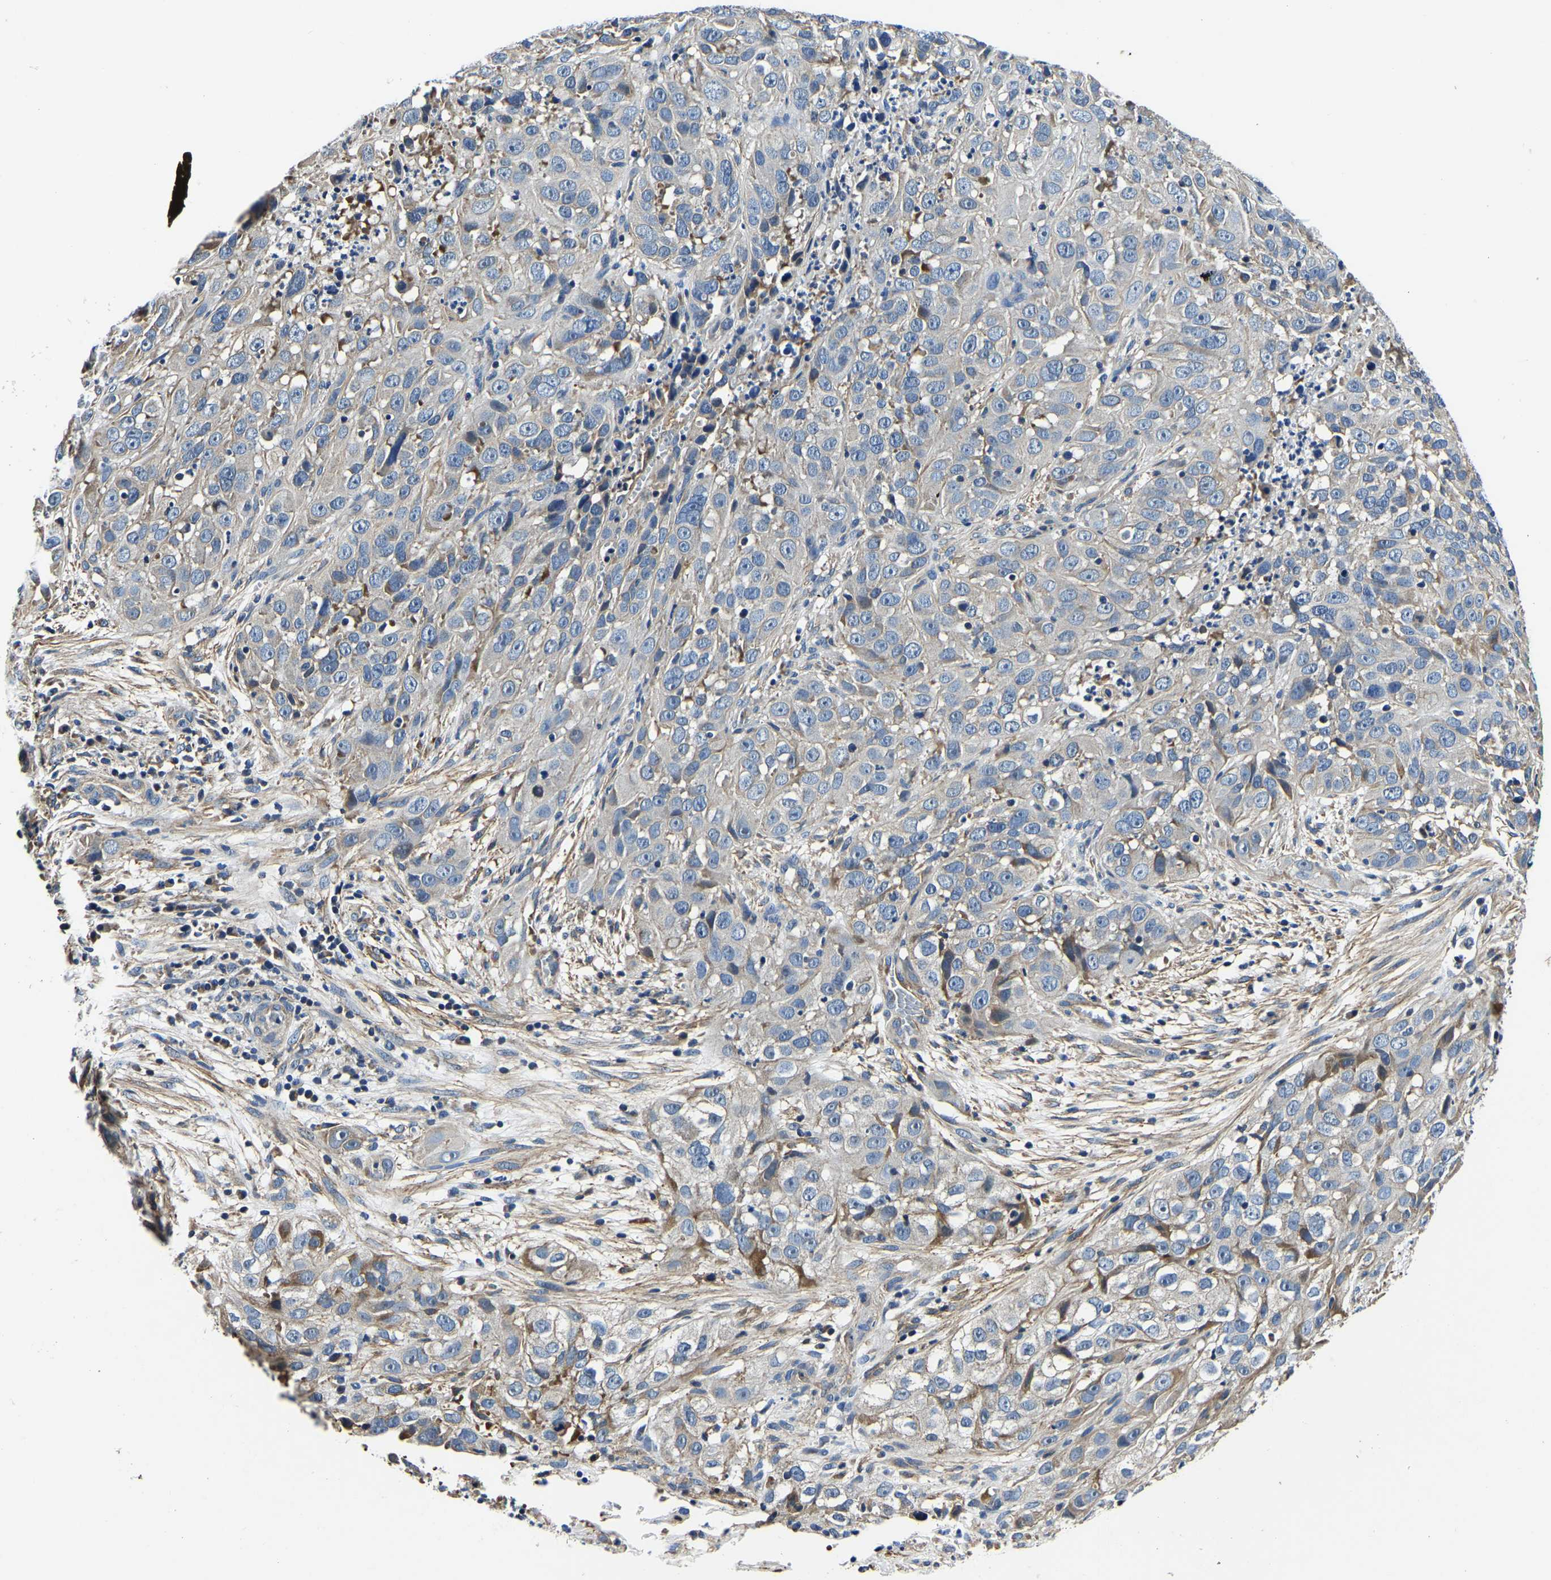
{"staining": {"intensity": "negative", "quantity": "none", "location": "none"}, "tissue": "cervical cancer", "cell_type": "Tumor cells", "image_type": "cancer", "snomed": [{"axis": "morphology", "description": "Squamous cell carcinoma, NOS"}, {"axis": "topography", "description": "Cervix"}], "caption": "Image shows no significant protein expression in tumor cells of squamous cell carcinoma (cervical).", "gene": "KCTD17", "patient": {"sex": "female", "age": 32}}